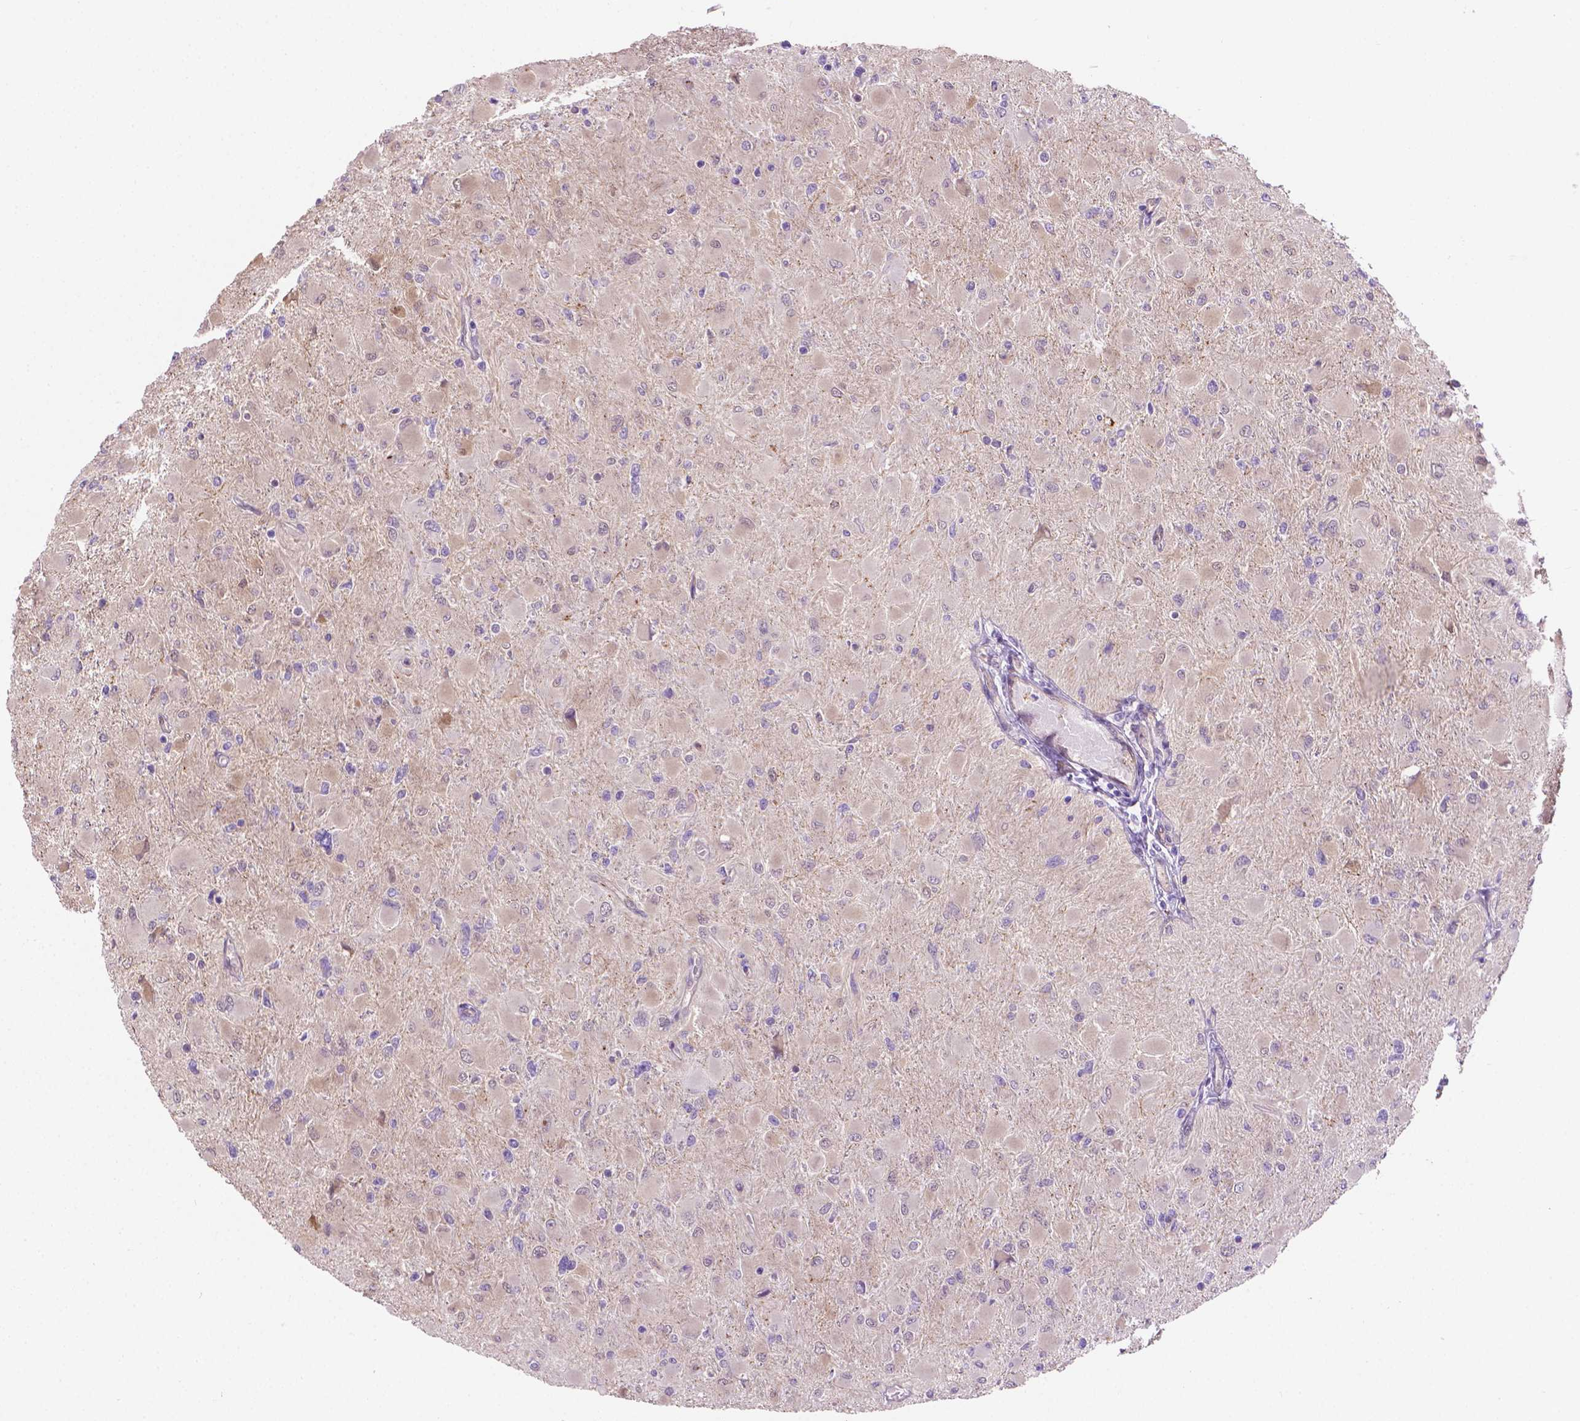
{"staining": {"intensity": "negative", "quantity": "none", "location": "none"}, "tissue": "glioma", "cell_type": "Tumor cells", "image_type": "cancer", "snomed": [{"axis": "morphology", "description": "Glioma, malignant, High grade"}, {"axis": "topography", "description": "Cerebral cortex"}], "caption": "Tumor cells show no significant protein expression in glioma.", "gene": "CLIC4", "patient": {"sex": "female", "age": 36}}